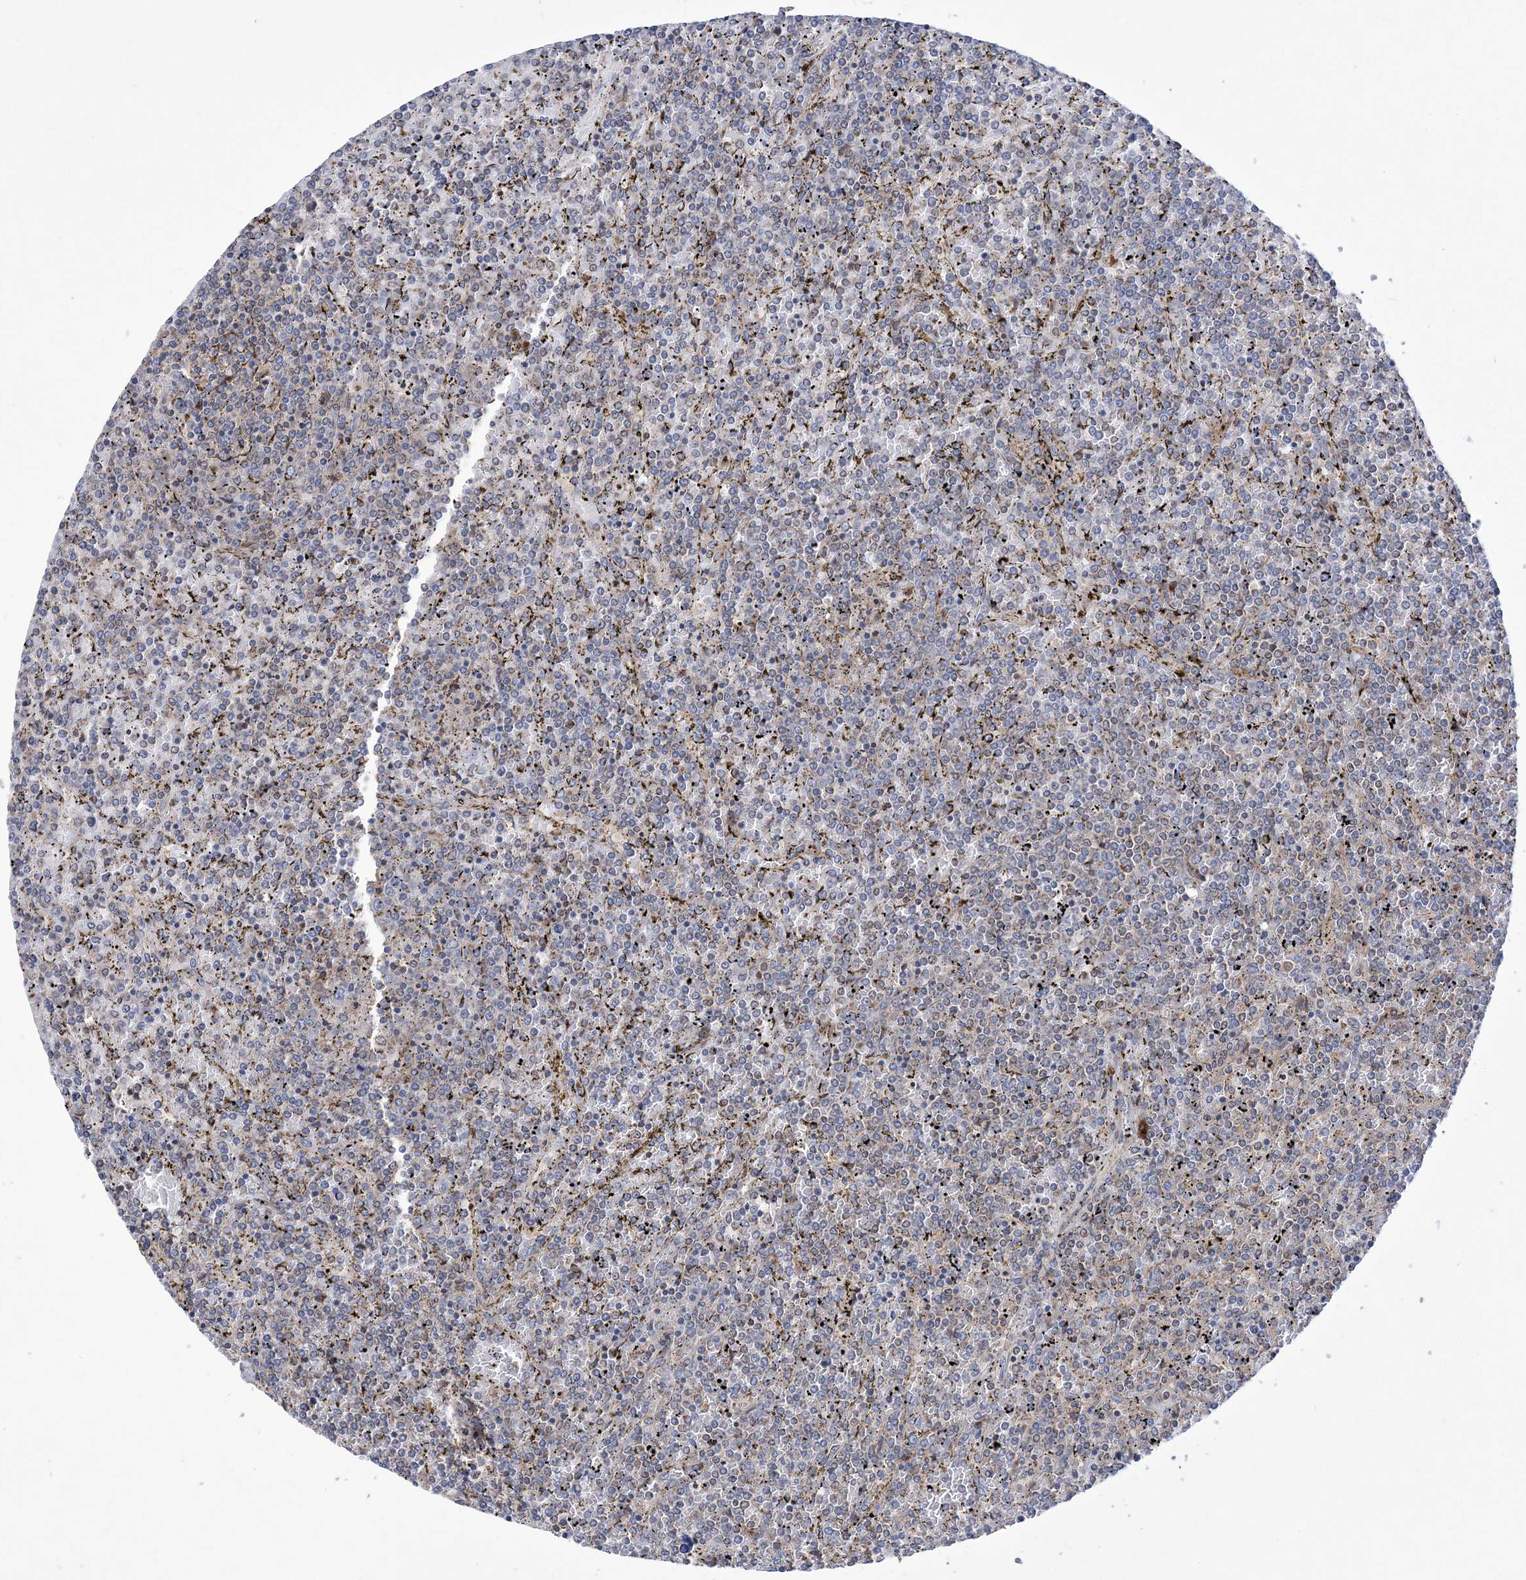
{"staining": {"intensity": "negative", "quantity": "none", "location": "none"}, "tissue": "lymphoma", "cell_type": "Tumor cells", "image_type": "cancer", "snomed": [{"axis": "morphology", "description": "Malignant lymphoma, non-Hodgkin's type, Low grade"}, {"axis": "topography", "description": "Spleen"}], "caption": "Protein analysis of low-grade malignant lymphoma, non-Hodgkin's type reveals no significant staining in tumor cells.", "gene": "COPB2", "patient": {"sex": "female", "age": 19}}